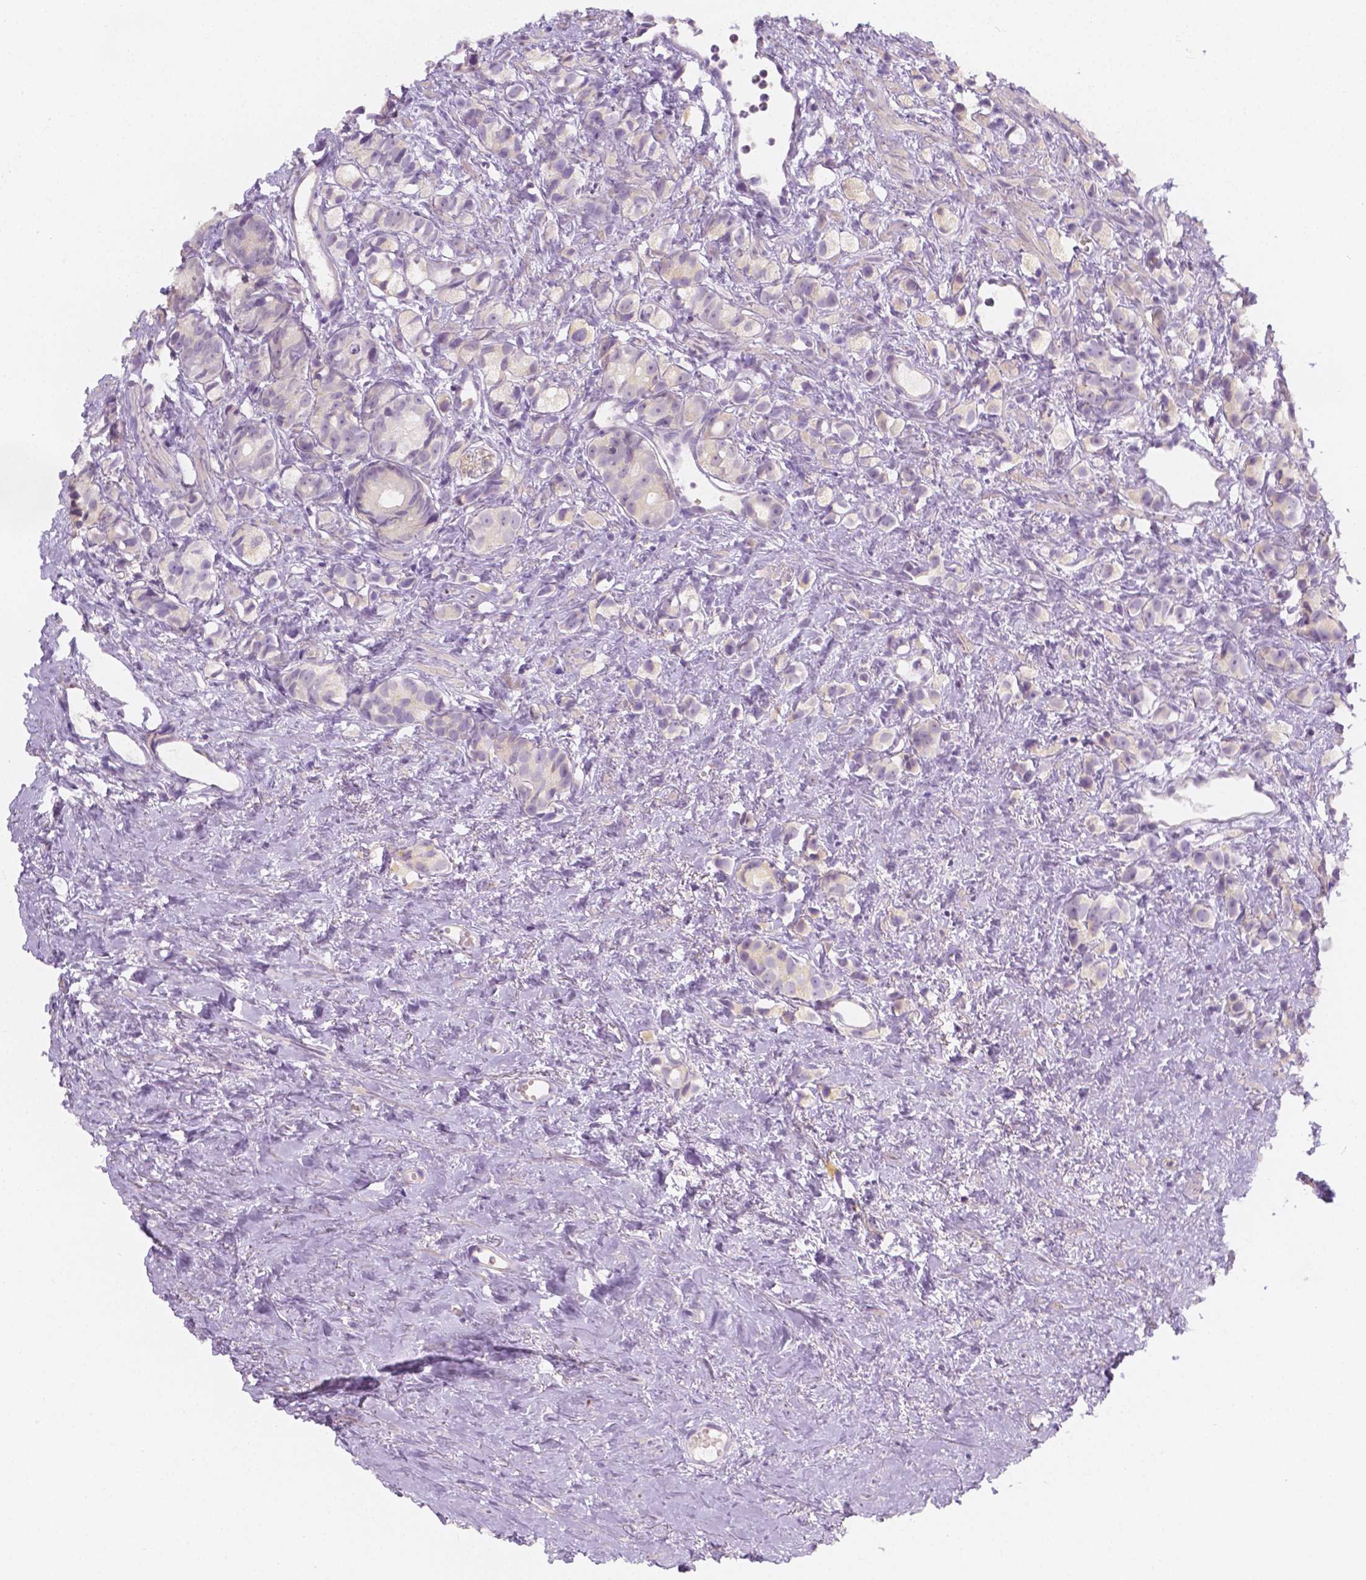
{"staining": {"intensity": "negative", "quantity": "none", "location": "none"}, "tissue": "prostate cancer", "cell_type": "Tumor cells", "image_type": "cancer", "snomed": [{"axis": "morphology", "description": "Adenocarcinoma, High grade"}, {"axis": "topography", "description": "Prostate"}], "caption": "IHC micrograph of neoplastic tissue: human prostate adenocarcinoma (high-grade) stained with DAB demonstrates no significant protein expression in tumor cells.", "gene": "SGTB", "patient": {"sex": "male", "age": 81}}